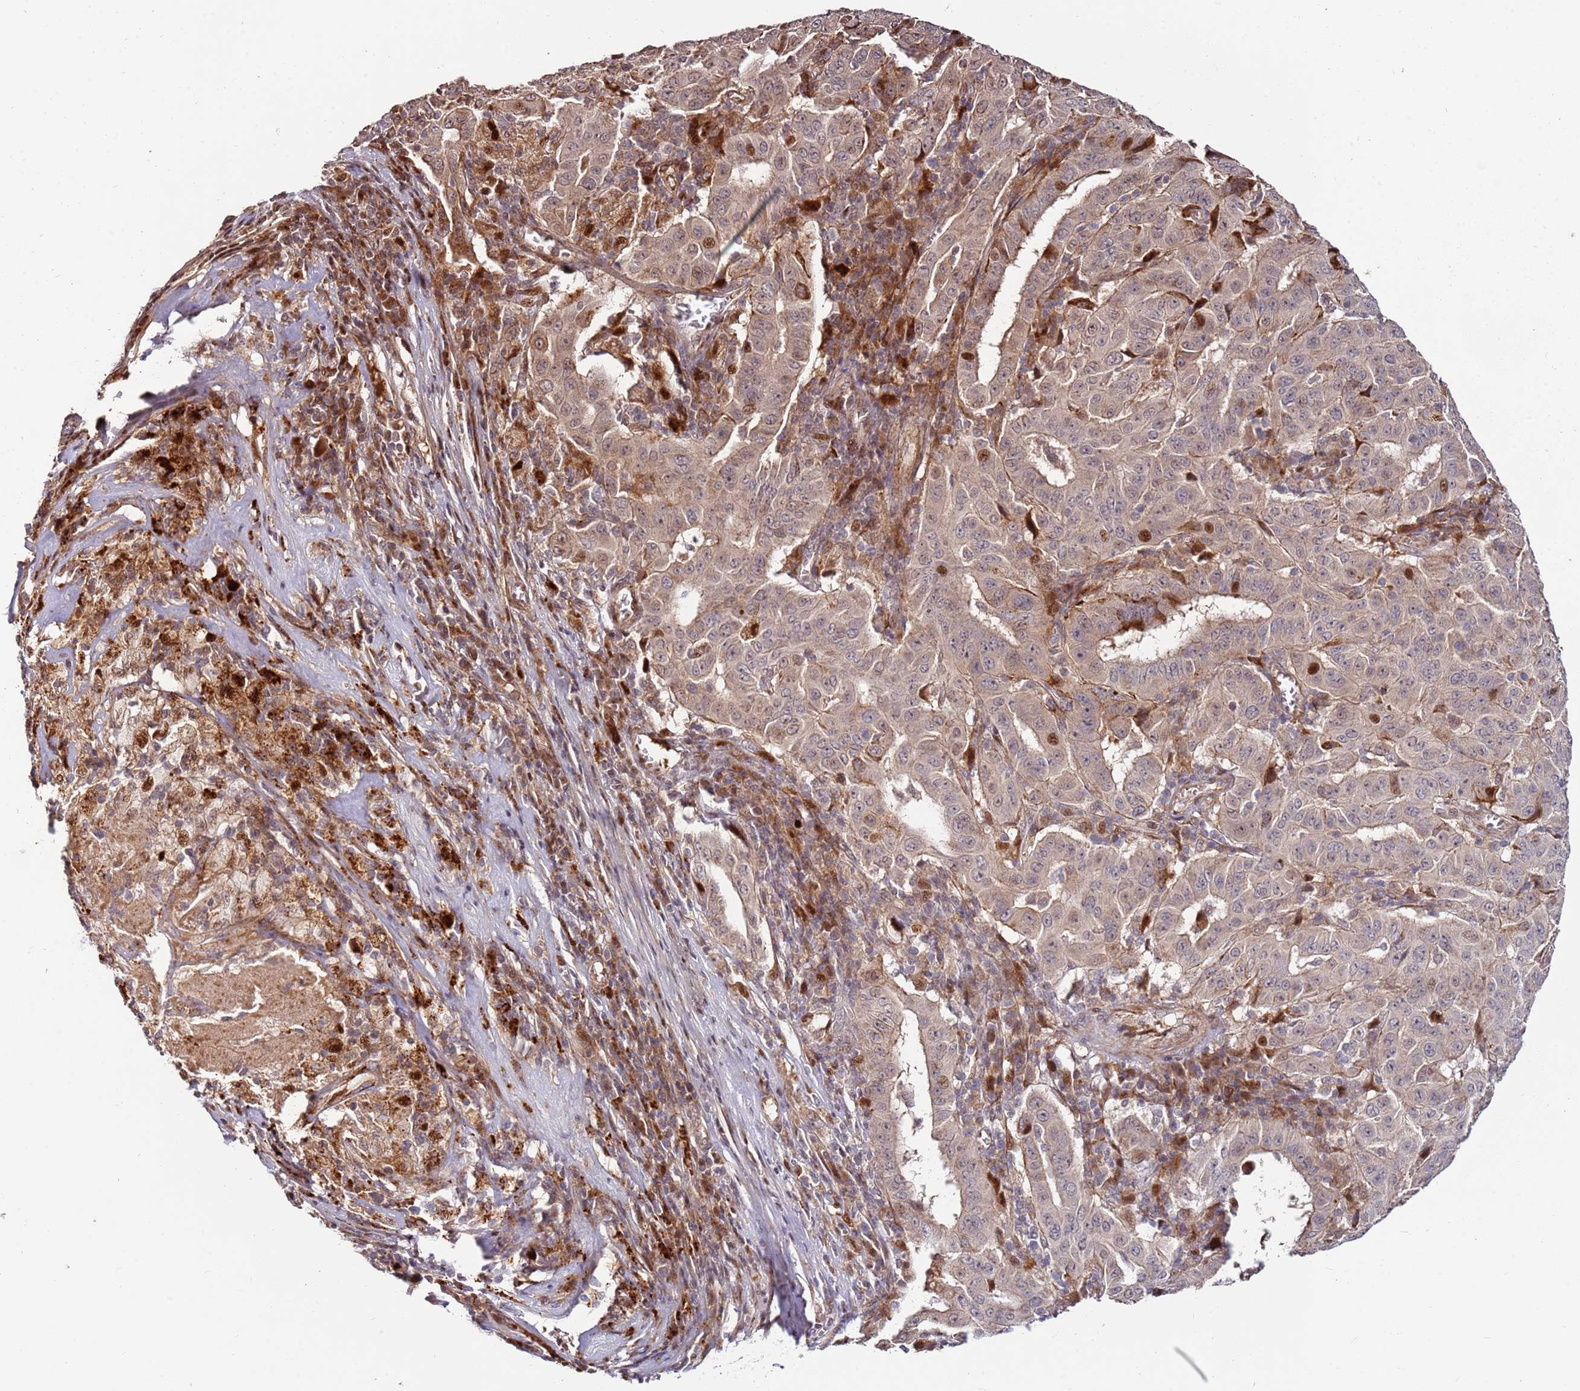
{"staining": {"intensity": "moderate", "quantity": "<25%", "location": "nuclear"}, "tissue": "pancreatic cancer", "cell_type": "Tumor cells", "image_type": "cancer", "snomed": [{"axis": "morphology", "description": "Adenocarcinoma, NOS"}, {"axis": "topography", "description": "Pancreas"}], "caption": "Human pancreatic cancer stained with a brown dye reveals moderate nuclear positive staining in about <25% of tumor cells.", "gene": "RHBDL1", "patient": {"sex": "male", "age": 63}}